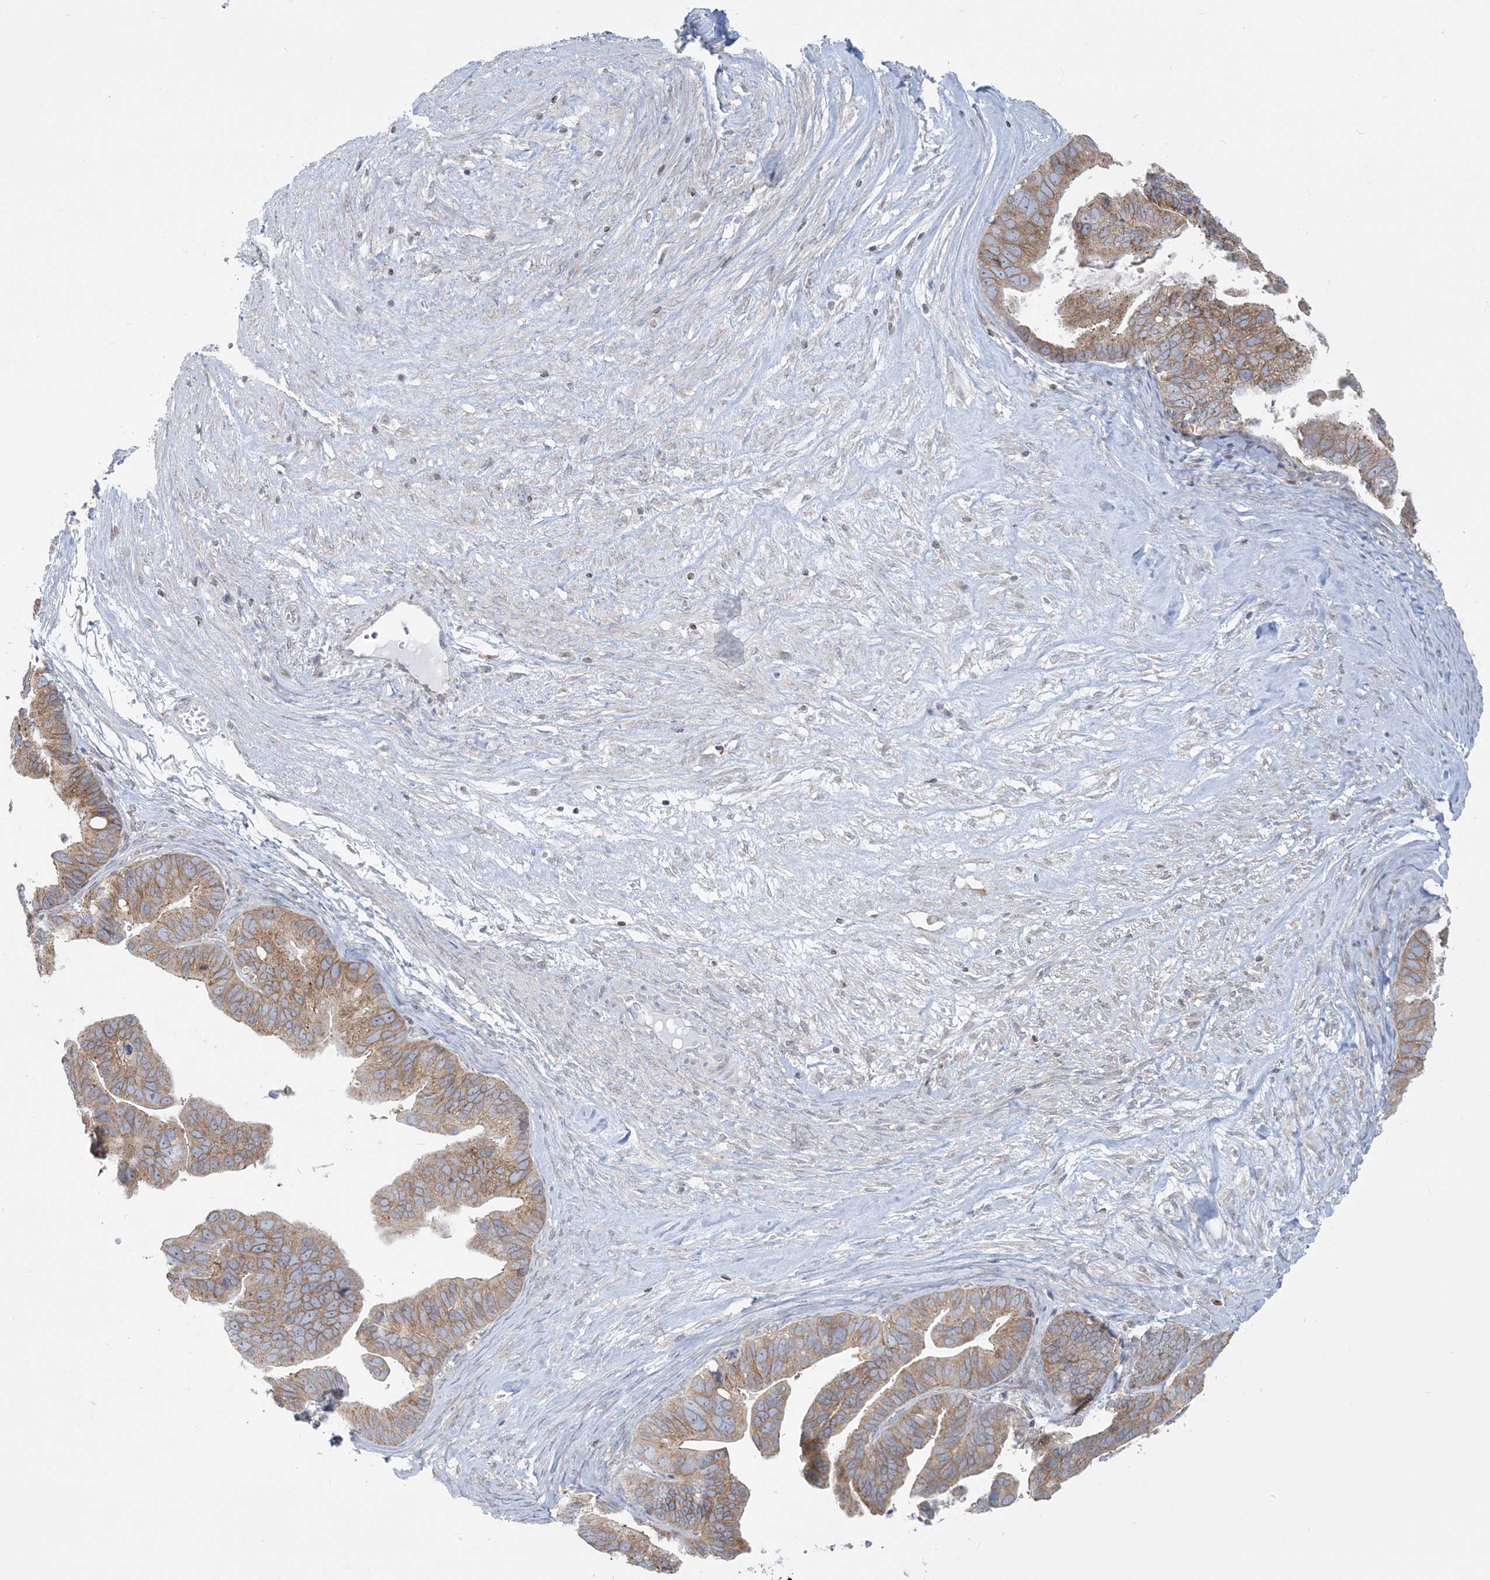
{"staining": {"intensity": "weak", "quantity": ">75%", "location": "cytoplasmic/membranous"}, "tissue": "ovarian cancer", "cell_type": "Tumor cells", "image_type": "cancer", "snomed": [{"axis": "morphology", "description": "Cystadenocarcinoma, serous, NOS"}, {"axis": "topography", "description": "Ovary"}], "caption": "A brown stain highlights weak cytoplasmic/membranous expression of a protein in human ovarian cancer tumor cells.", "gene": "SLAMF9", "patient": {"sex": "female", "age": 56}}